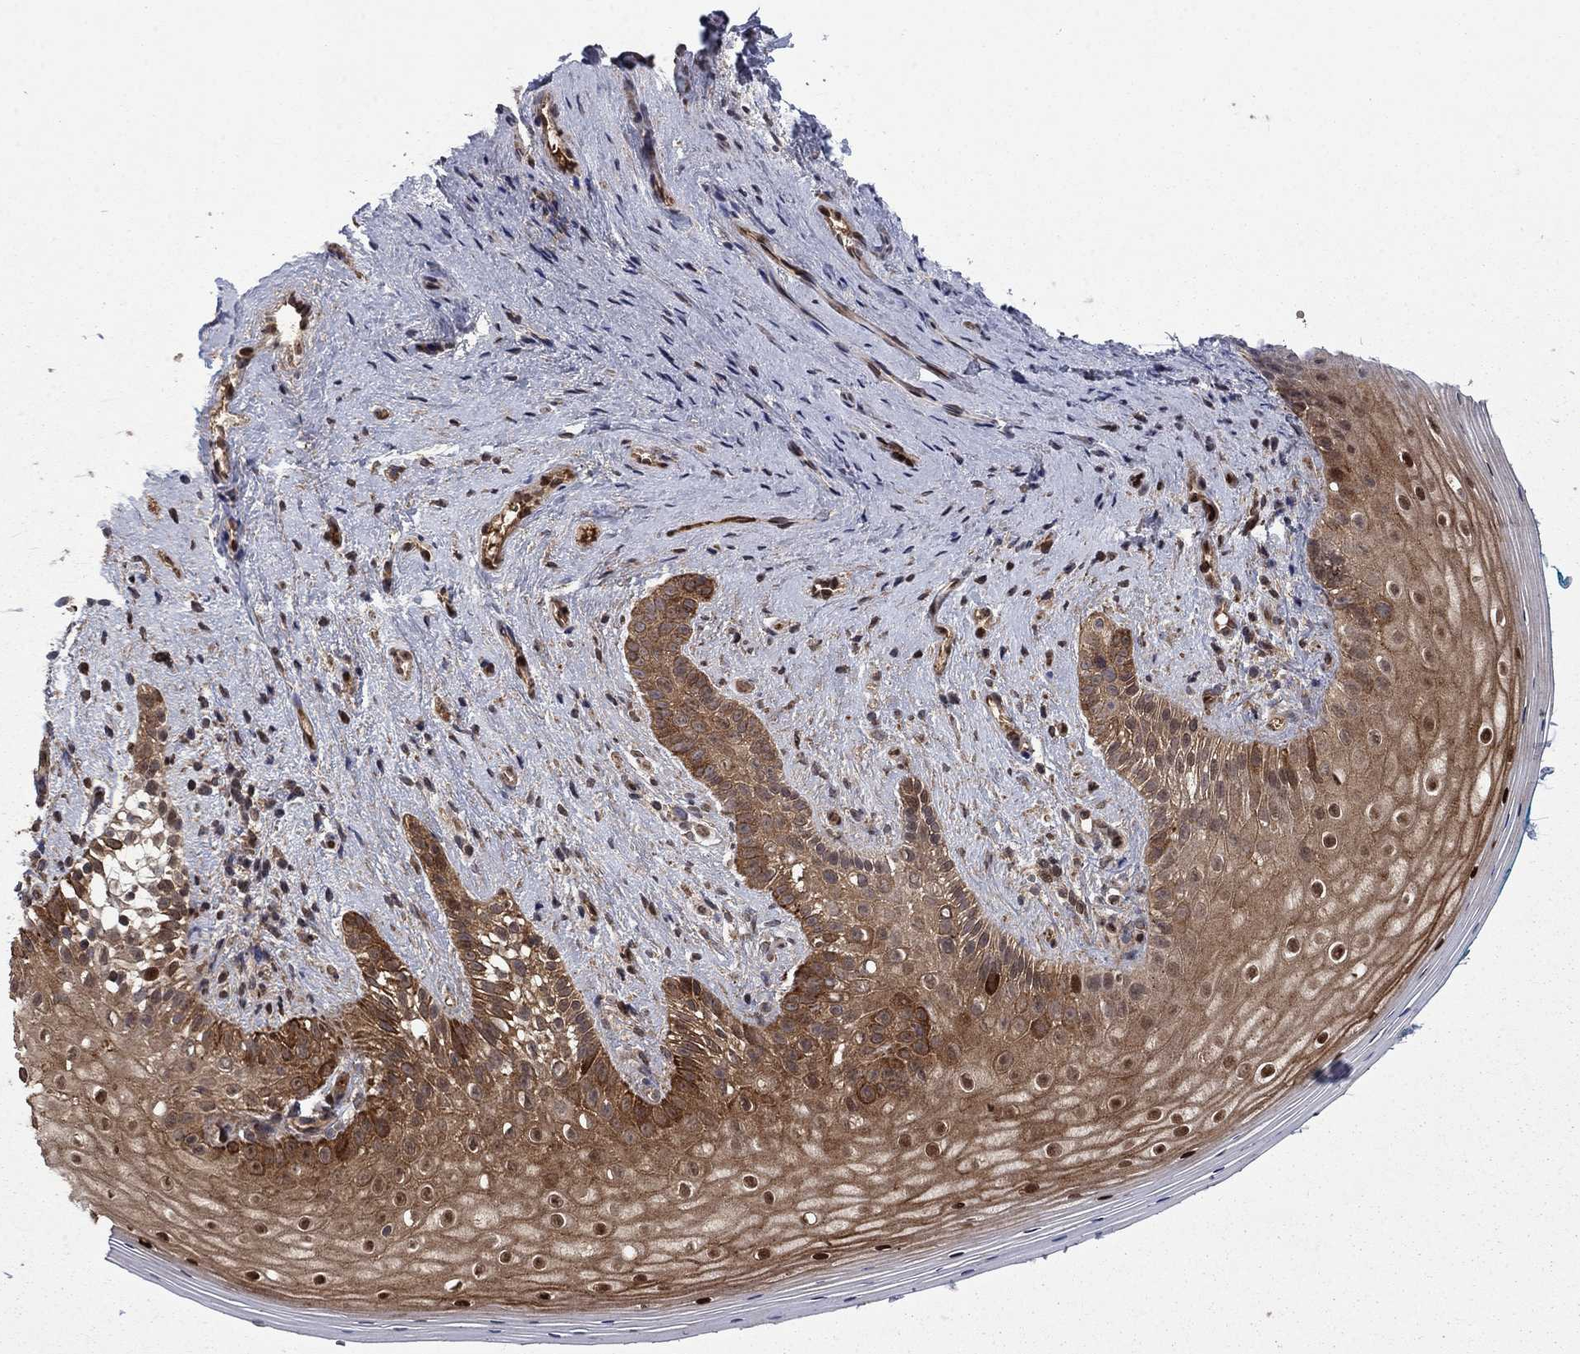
{"staining": {"intensity": "strong", "quantity": "25%-75%", "location": "cytoplasmic/membranous,nuclear"}, "tissue": "vagina", "cell_type": "Squamous epithelial cells", "image_type": "normal", "snomed": [{"axis": "morphology", "description": "Normal tissue, NOS"}, {"axis": "topography", "description": "Vagina"}], "caption": "Immunohistochemical staining of benign vagina shows strong cytoplasmic/membranous,nuclear protein positivity in approximately 25%-75% of squamous epithelial cells.", "gene": "HDAC4", "patient": {"sex": "female", "age": 47}}